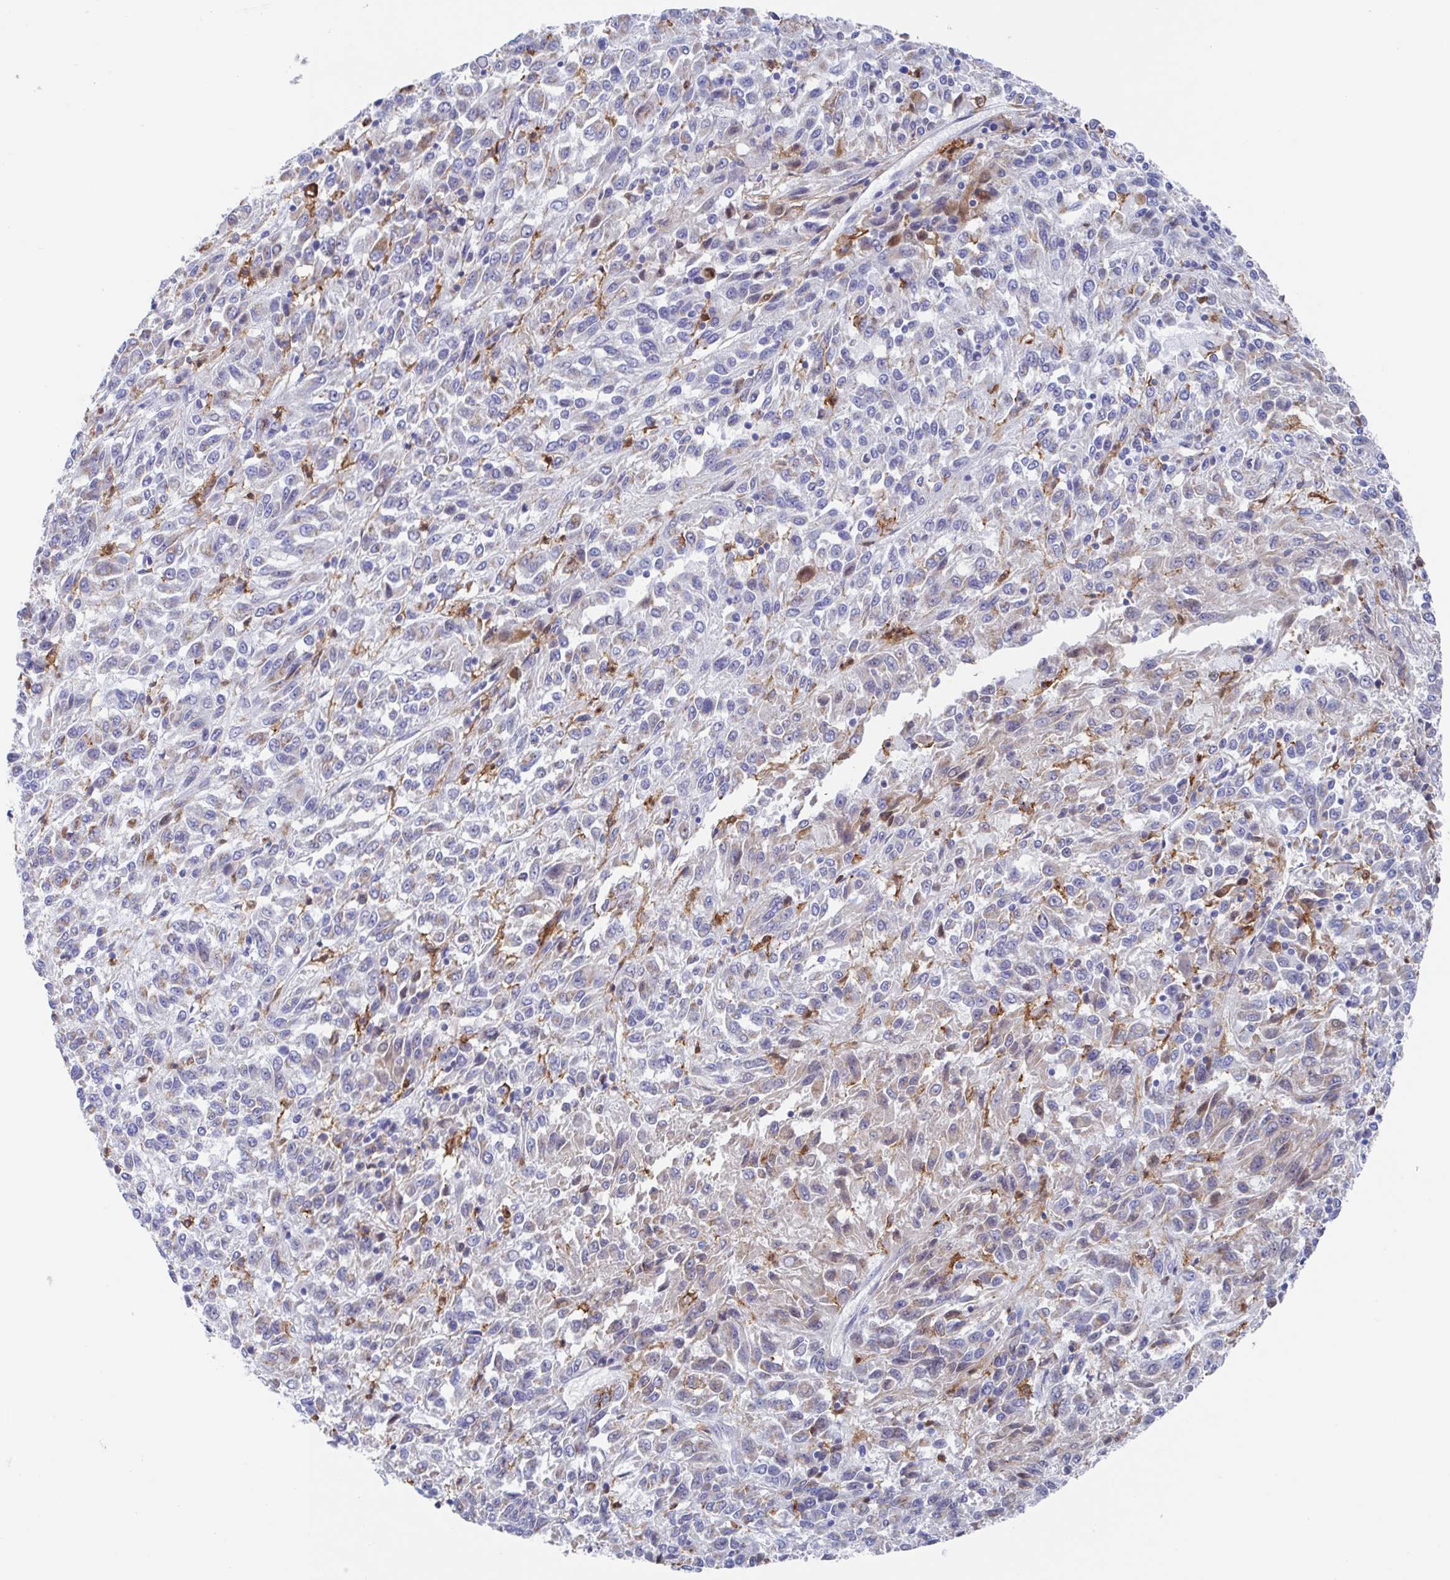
{"staining": {"intensity": "weak", "quantity": "<25%", "location": "cytoplasmic/membranous"}, "tissue": "melanoma", "cell_type": "Tumor cells", "image_type": "cancer", "snomed": [{"axis": "morphology", "description": "Malignant melanoma, Metastatic site"}, {"axis": "topography", "description": "Lung"}], "caption": "High magnification brightfield microscopy of malignant melanoma (metastatic site) stained with DAB (brown) and counterstained with hematoxylin (blue): tumor cells show no significant staining.", "gene": "FCGR3A", "patient": {"sex": "male", "age": 64}}